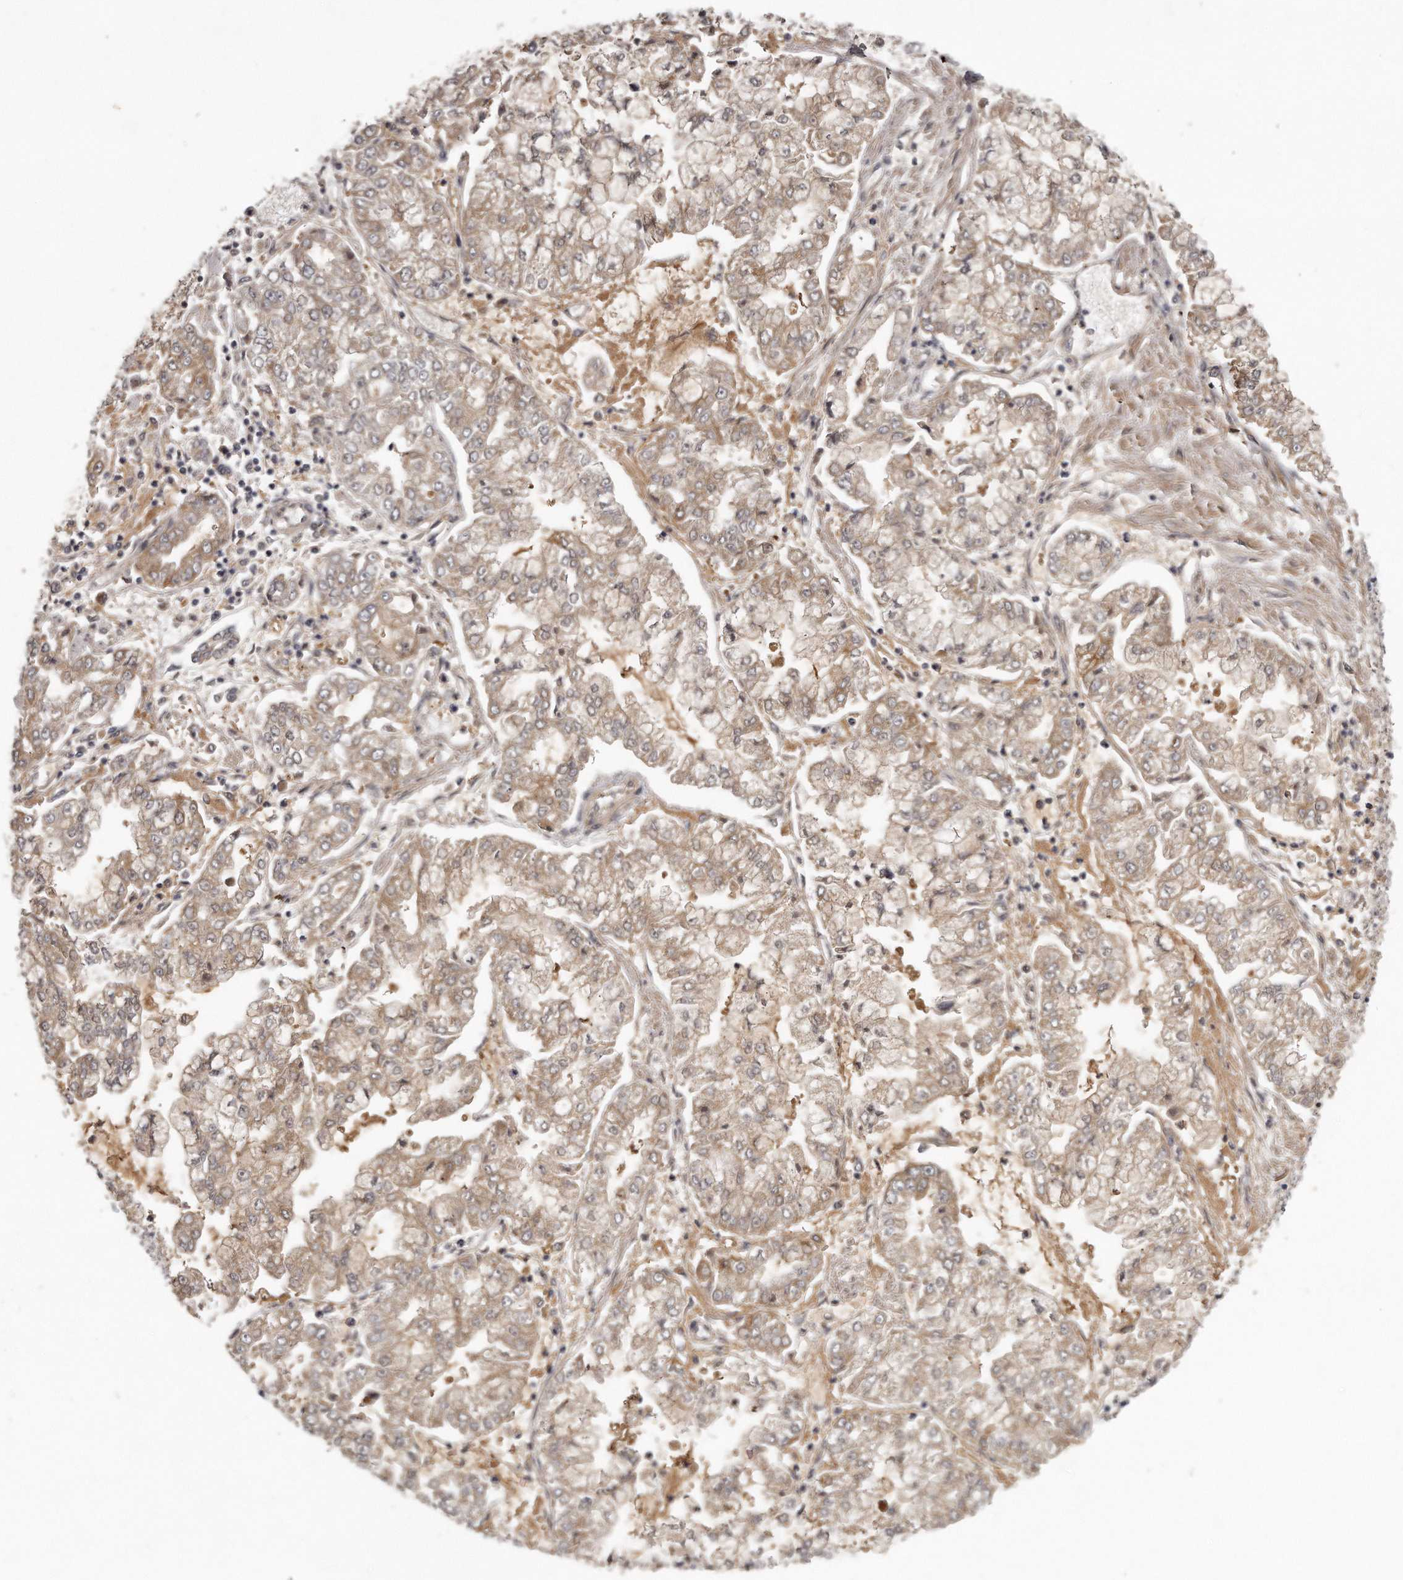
{"staining": {"intensity": "moderate", "quantity": ">75%", "location": "cytoplasmic/membranous"}, "tissue": "stomach cancer", "cell_type": "Tumor cells", "image_type": "cancer", "snomed": [{"axis": "morphology", "description": "Adenocarcinoma, NOS"}, {"axis": "topography", "description": "Stomach"}], "caption": "Protein expression analysis of human adenocarcinoma (stomach) reveals moderate cytoplasmic/membranous staining in approximately >75% of tumor cells. (DAB = brown stain, brightfield microscopy at high magnification).", "gene": "GGCT", "patient": {"sex": "male", "age": 76}}